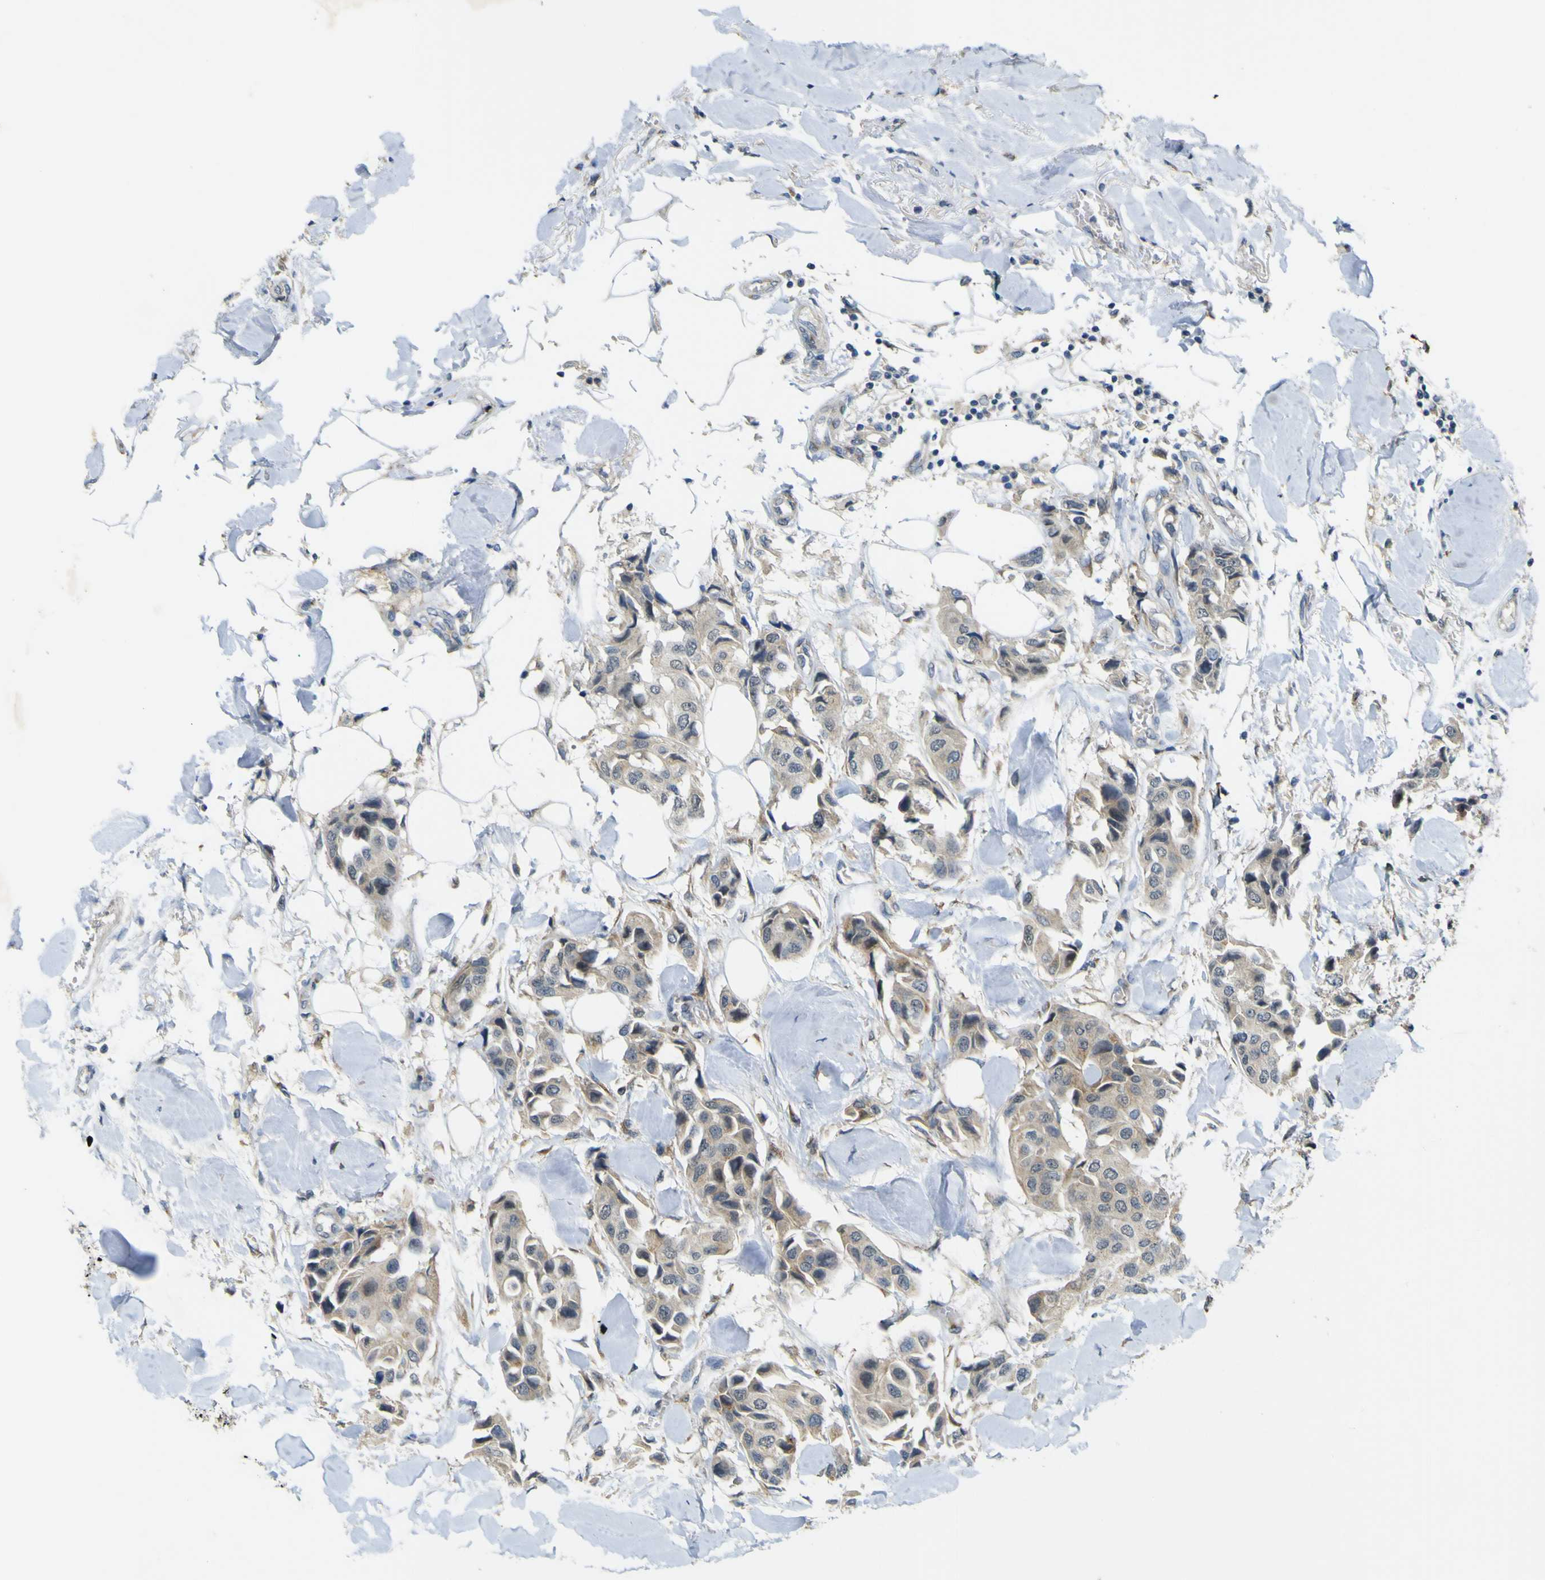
{"staining": {"intensity": "weak", "quantity": "25%-75%", "location": "cytoplasmic/membranous"}, "tissue": "breast cancer", "cell_type": "Tumor cells", "image_type": "cancer", "snomed": [{"axis": "morphology", "description": "Duct carcinoma"}, {"axis": "topography", "description": "Breast"}], "caption": "A photomicrograph of human breast cancer stained for a protein reveals weak cytoplasmic/membranous brown staining in tumor cells. (brown staining indicates protein expression, while blue staining denotes nuclei).", "gene": "IGF2R", "patient": {"sex": "female", "age": 80}}